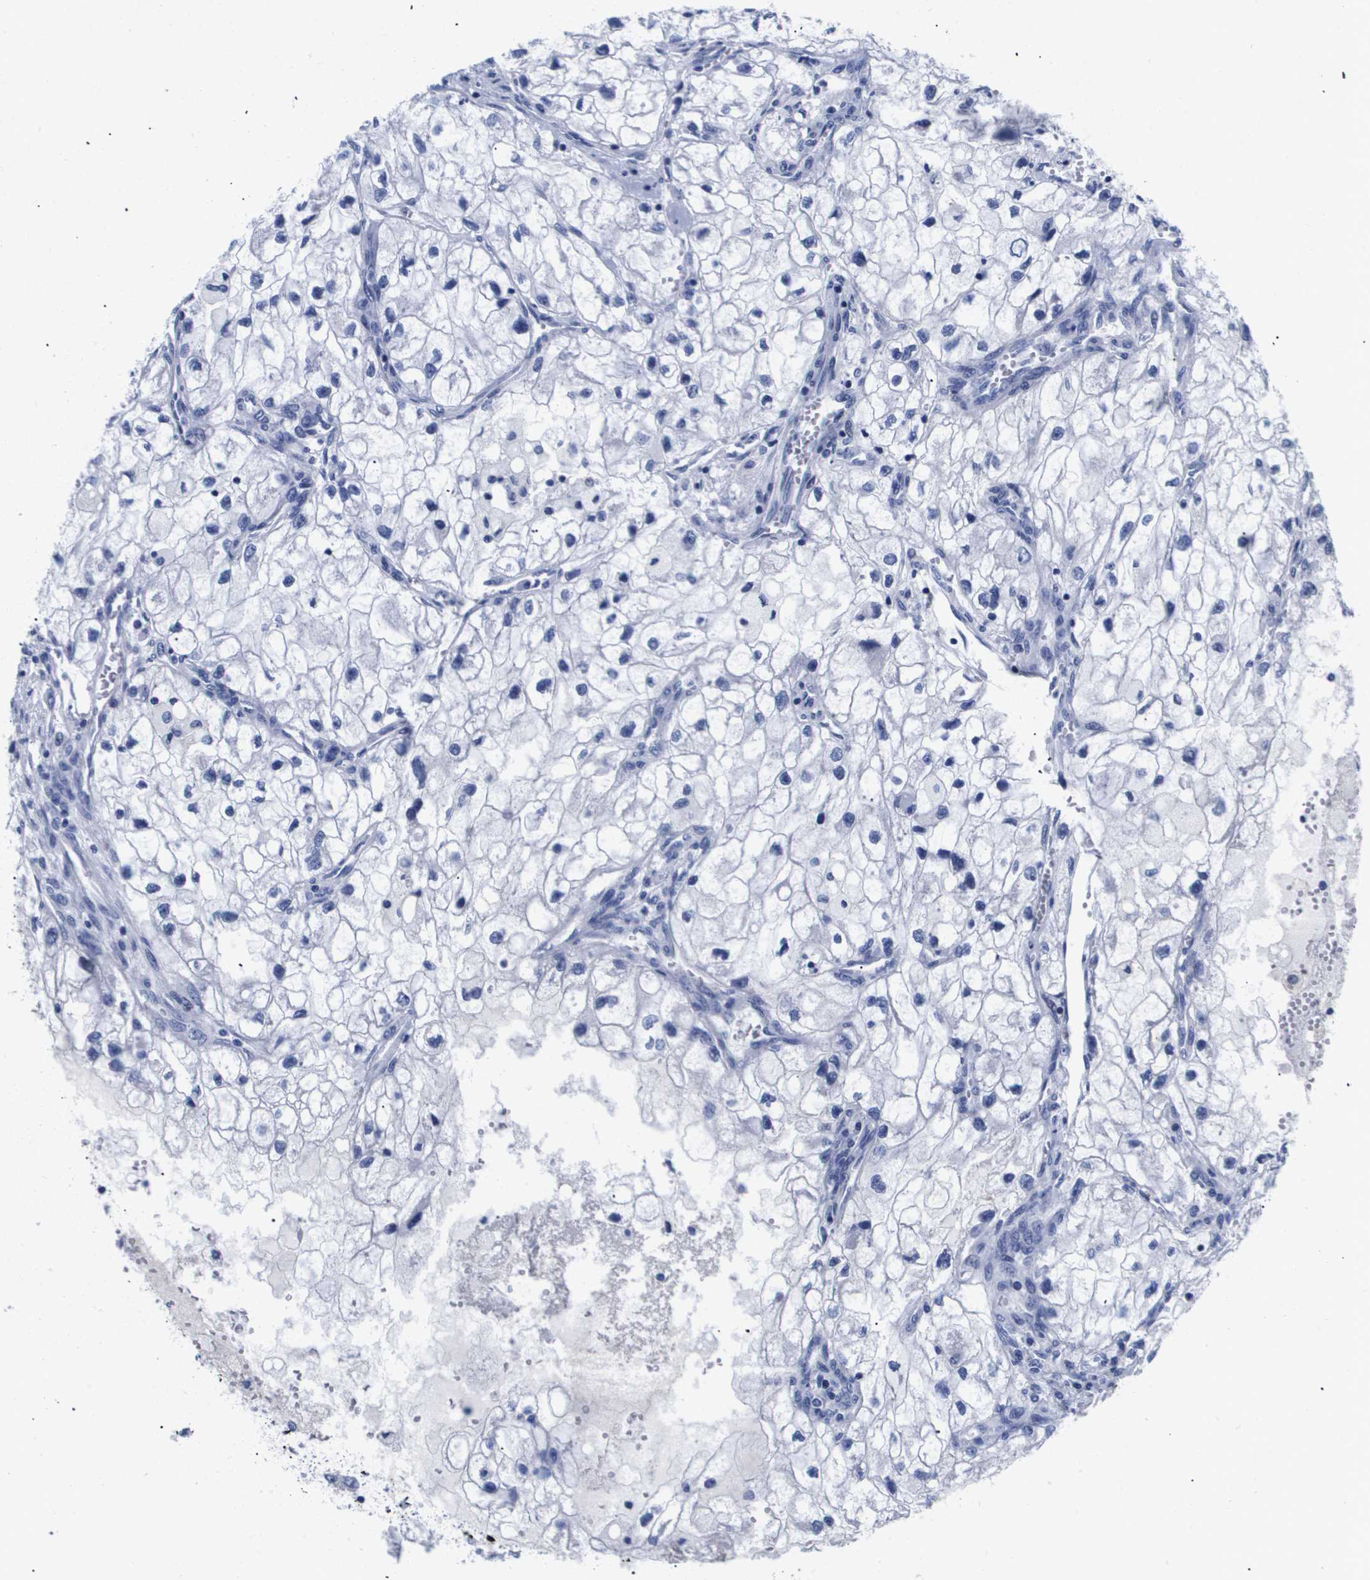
{"staining": {"intensity": "negative", "quantity": "none", "location": "none"}, "tissue": "renal cancer", "cell_type": "Tumor cells", "image_type": "cancer", "snomed": [{"axis": "morphology", "description": "Adenocarcinoma, NOS"}, {"axis": "topography", "description": "Kidney"}], "caption": "A photomicrograph of human adenocarcinoma (renal) is negative for staining in tumor cells.", "gene": "ATP6V0A4", "patient": {"sex": "female", "age": 70}}